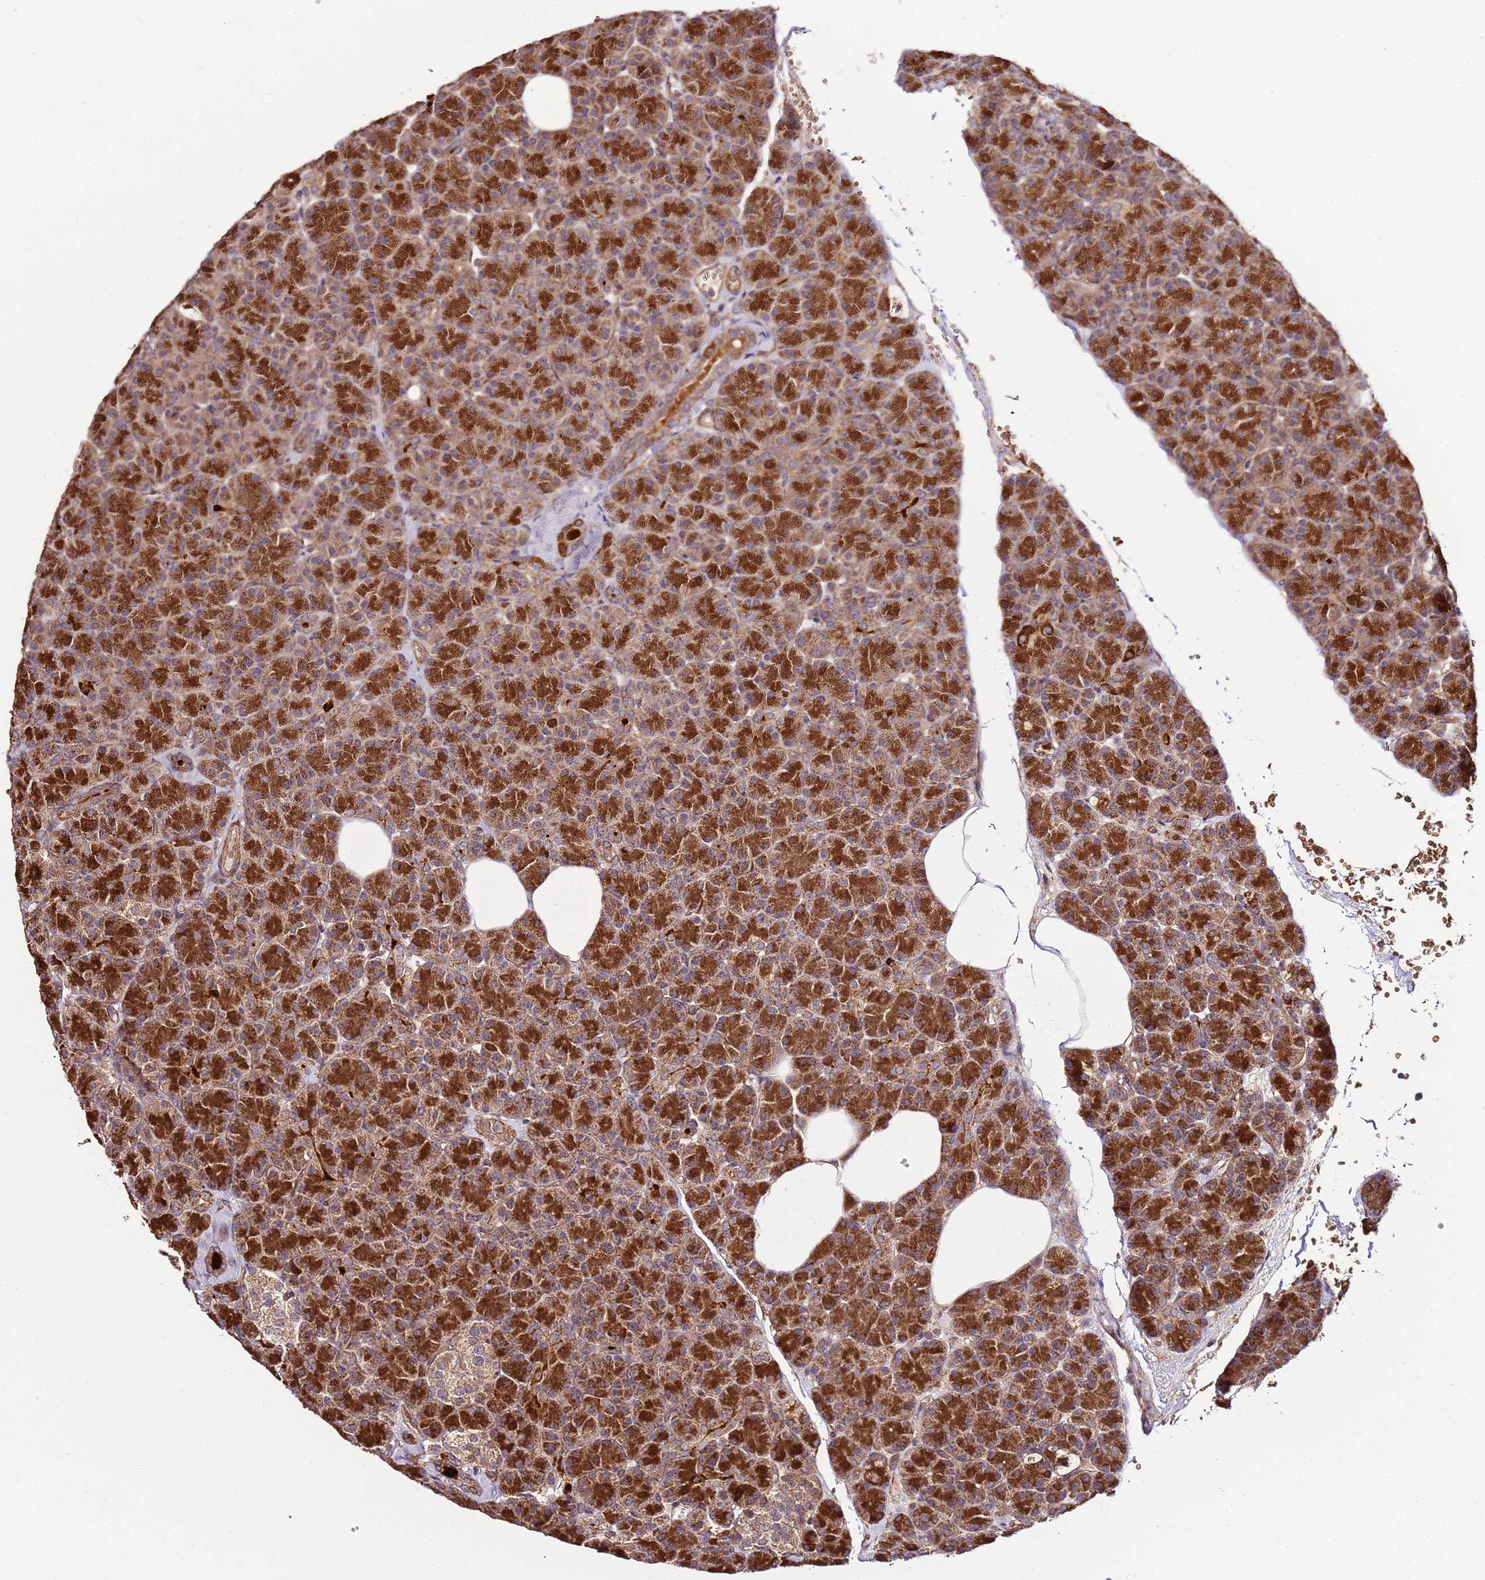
{"staining": {"intensity": "strong", "quantity": ">75%", "location": "cytoplasmic/membranous"}, "tissue": "pancreas", "cell_type": "Exocrine glandular cells", "image_type": "normal", "snomed": [{"axis": "morphology", "description": "Normal tissue, NOS"}, {"axis": "topography", "description": "Pancreas"}], "caption": "Normal pancreas was stained to show a protein in brown. There is high levels of strong cytoplasmic/membranous expression in approximately >75% of exocrine glandular cells. (DAB (3,3'-diaminobenzidine) = brown stain, brightfield microscopy at high magnification).", "gene": "TM2D2", "patient": {"sex": "female", "age": 43}}